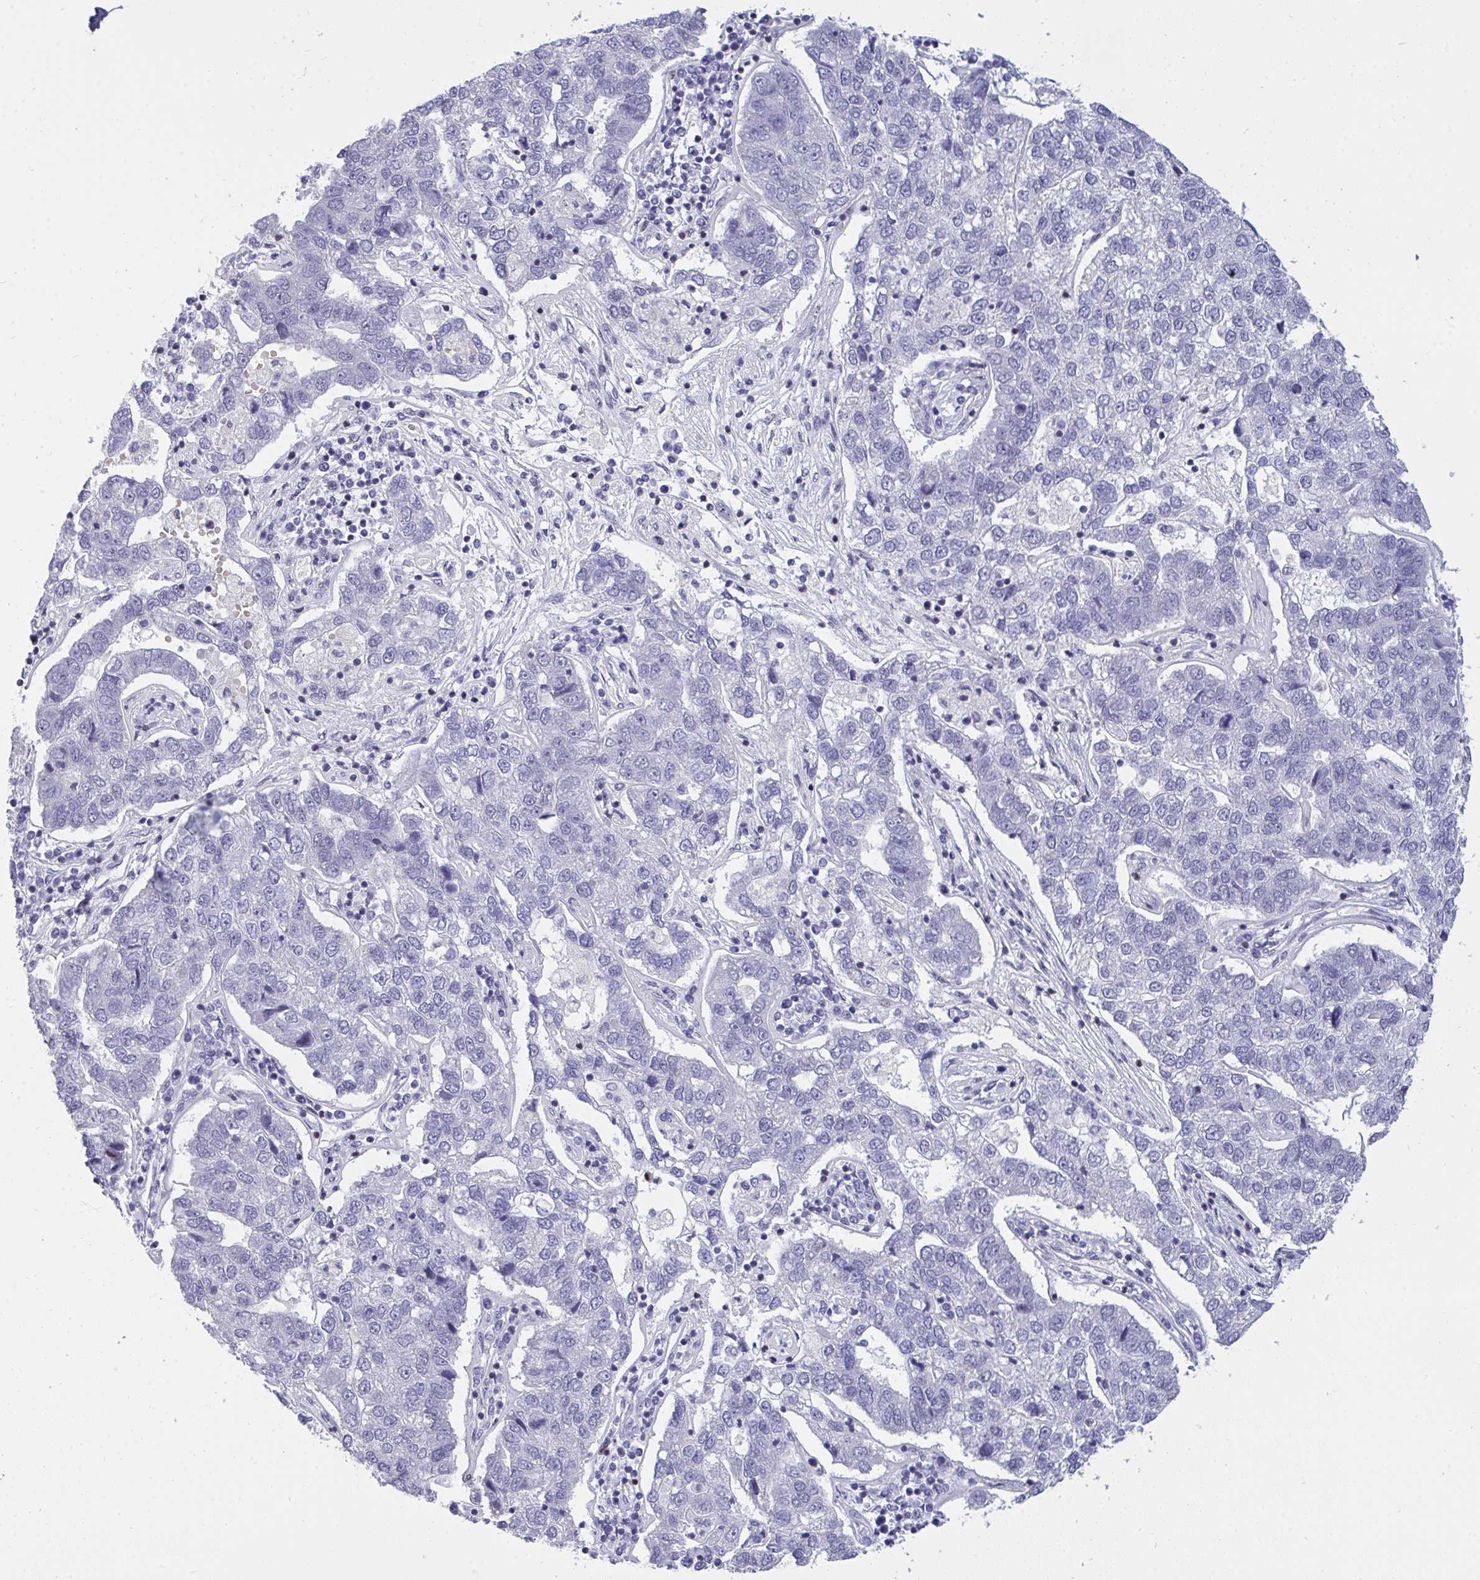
{"staining": {"intensity": "negative", "quantity": "none", "location": "none"}, "tissue": "pancreatic cancer", "cell_type": "Tumor cells", "image_type": "cancer", "snomed": [{"axis": "morphology", "description": "Adenocarcinoma, NOS"}, {"axis": "topography", "description": "Pancreas"}], "caption": "Image shows no significant protein positivity in tumor cells of adenocarcinoma (pancreatic).", "gene": "PLPPR3", "patient": {"sex": "female", "age": 61}}